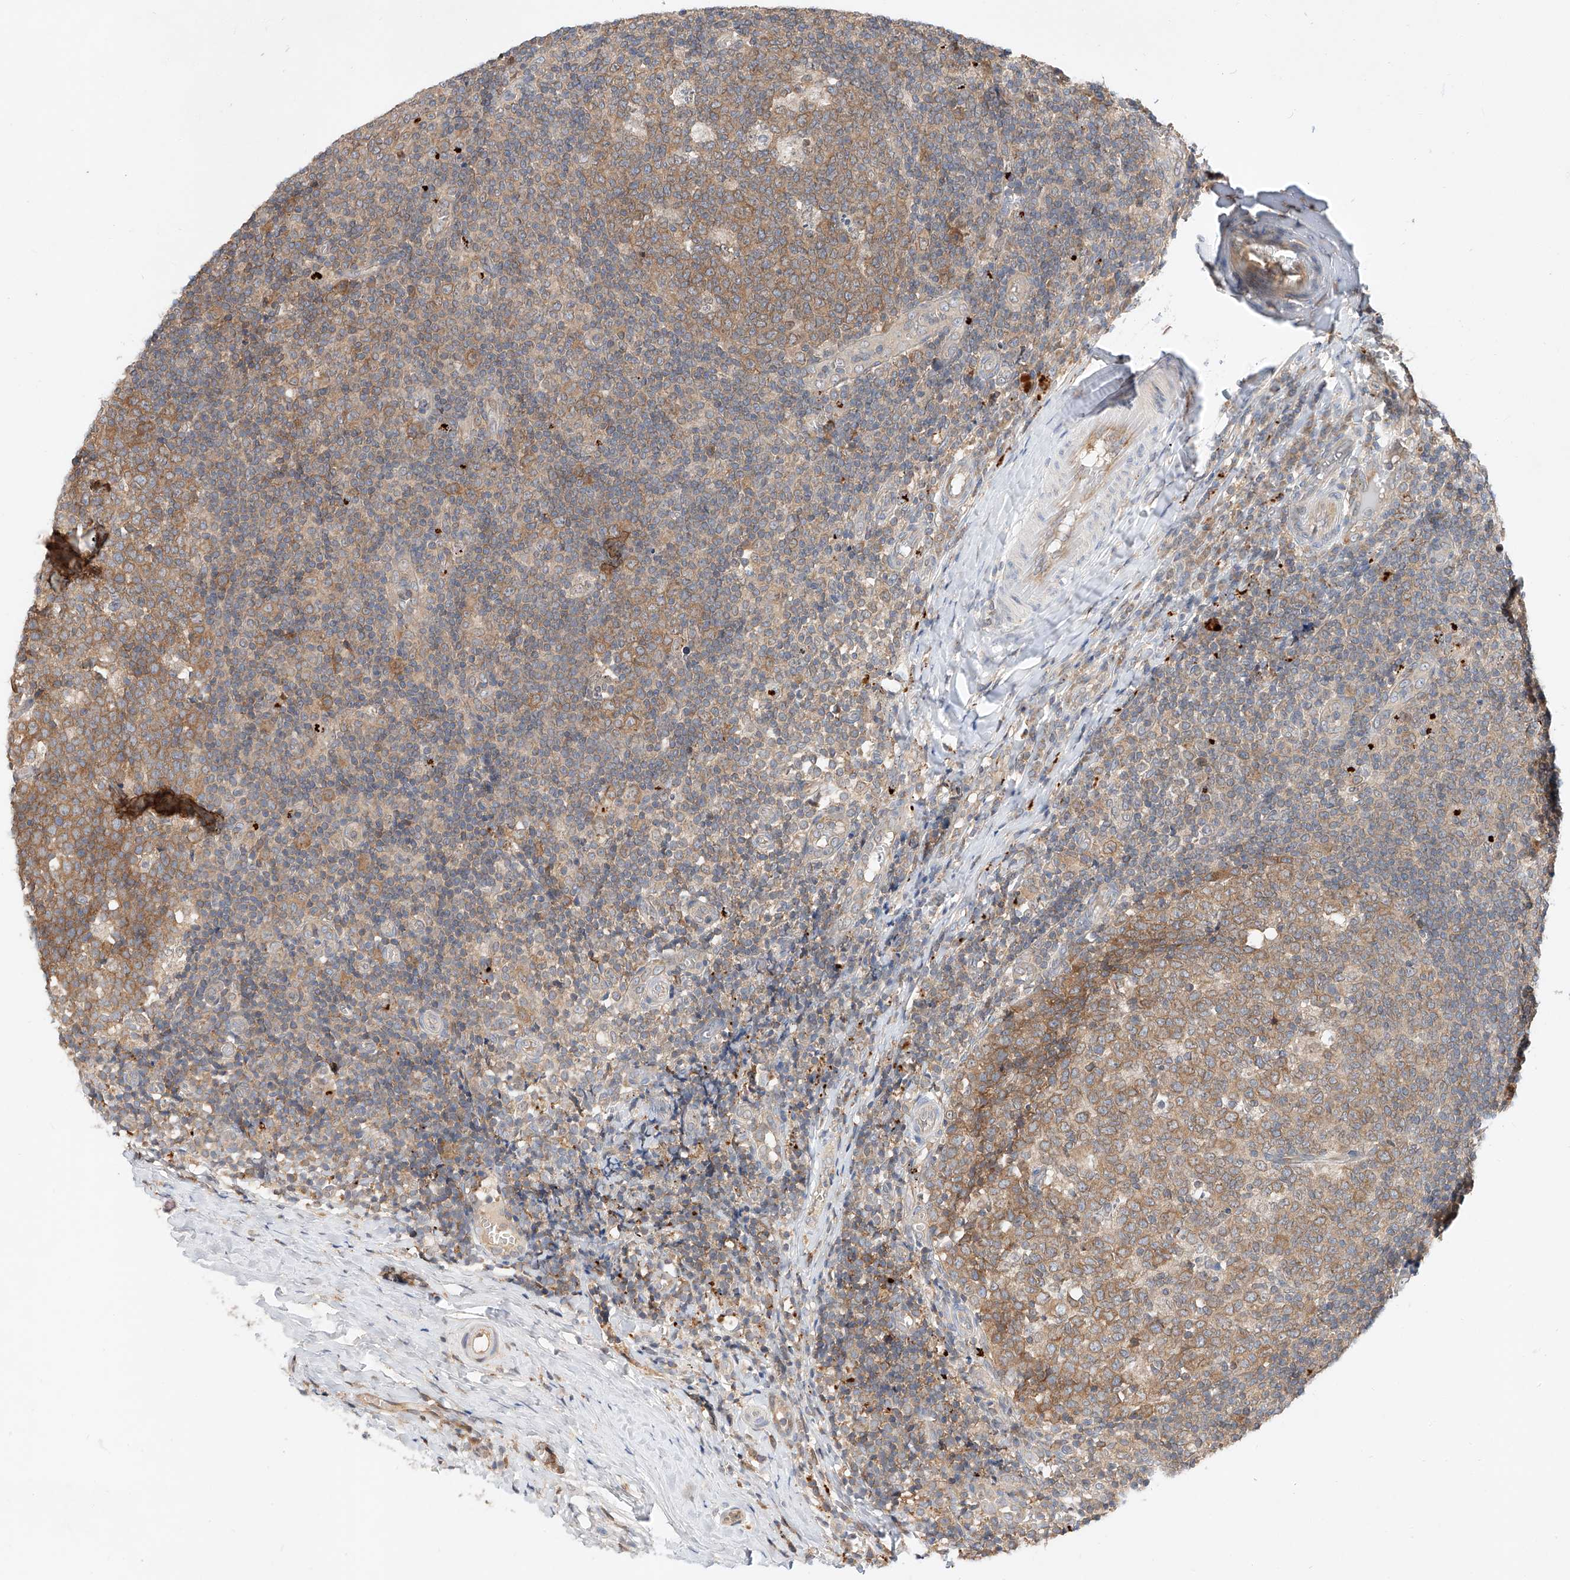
{"staining": {"intensity": "moderate", "quantity": ">75%", "location": "cytoplasmic/membranous,nuclear"}, "tissue": "tonsil", "cell_type": "Germinal center cells", "image_type": "normal", "snomed": [{"axis": "morphology", "description": "Normal tissue, NOS"}, {"axis": "topography", "description": "Tonsil"}], "caption": "This photomicrograph demonstrates benign tonsil stained with immunohistochemistry (IHC) to label a protein in brown. The cytoplasmic/membranous,nuclear of germinal center cells show moderate positivity for the protein. Nuclei are counter-stained blue.", "gene": "DIRAS3", "patient": {"sex": "female", "age": 19}}